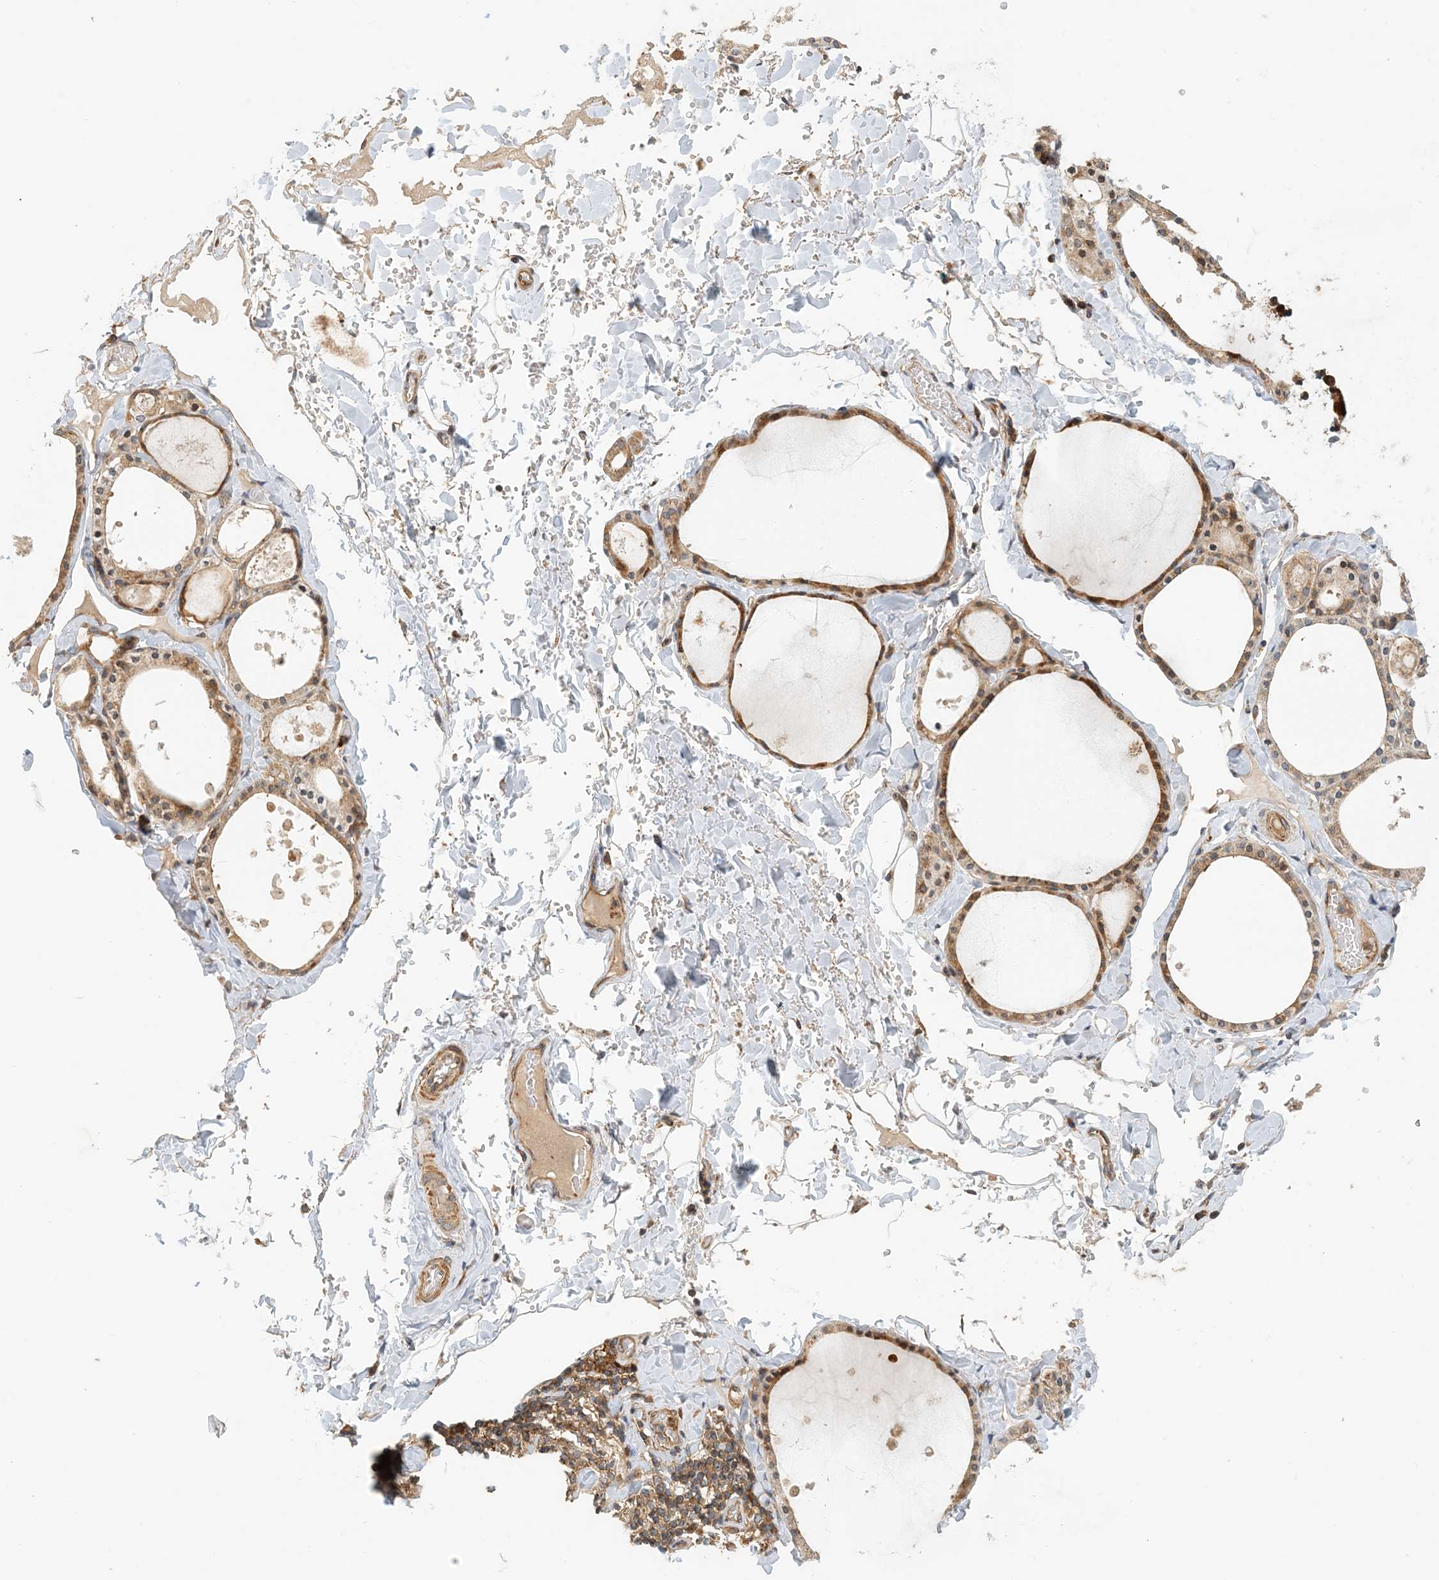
{"staining": {"intensity": "moderate", "quantity": ">75%", "location": "cytoplasmic/membranous"}, "tissue": "thyroid gland", "cell_type": "Glandular cells", "image_type": "normal", "snomed": [{"axis": "morphology", "description": "Normal tissue, NOS"}, {"axis": "topography", "description": "Thyroid gland"}], "caption": "Immunohistochemical staining of benign human thyroid gland demonstrates >75% levels of moderate cytoplasmic/membranous protein staining in about >75% of glandular cells. The staining is performed using DAB brown chromogen to label protein expression. The nuclei are counter-stained blue using hematoxylin.", "gene": "COLEC11", "patient": {"sex": "male", "age": 56}}